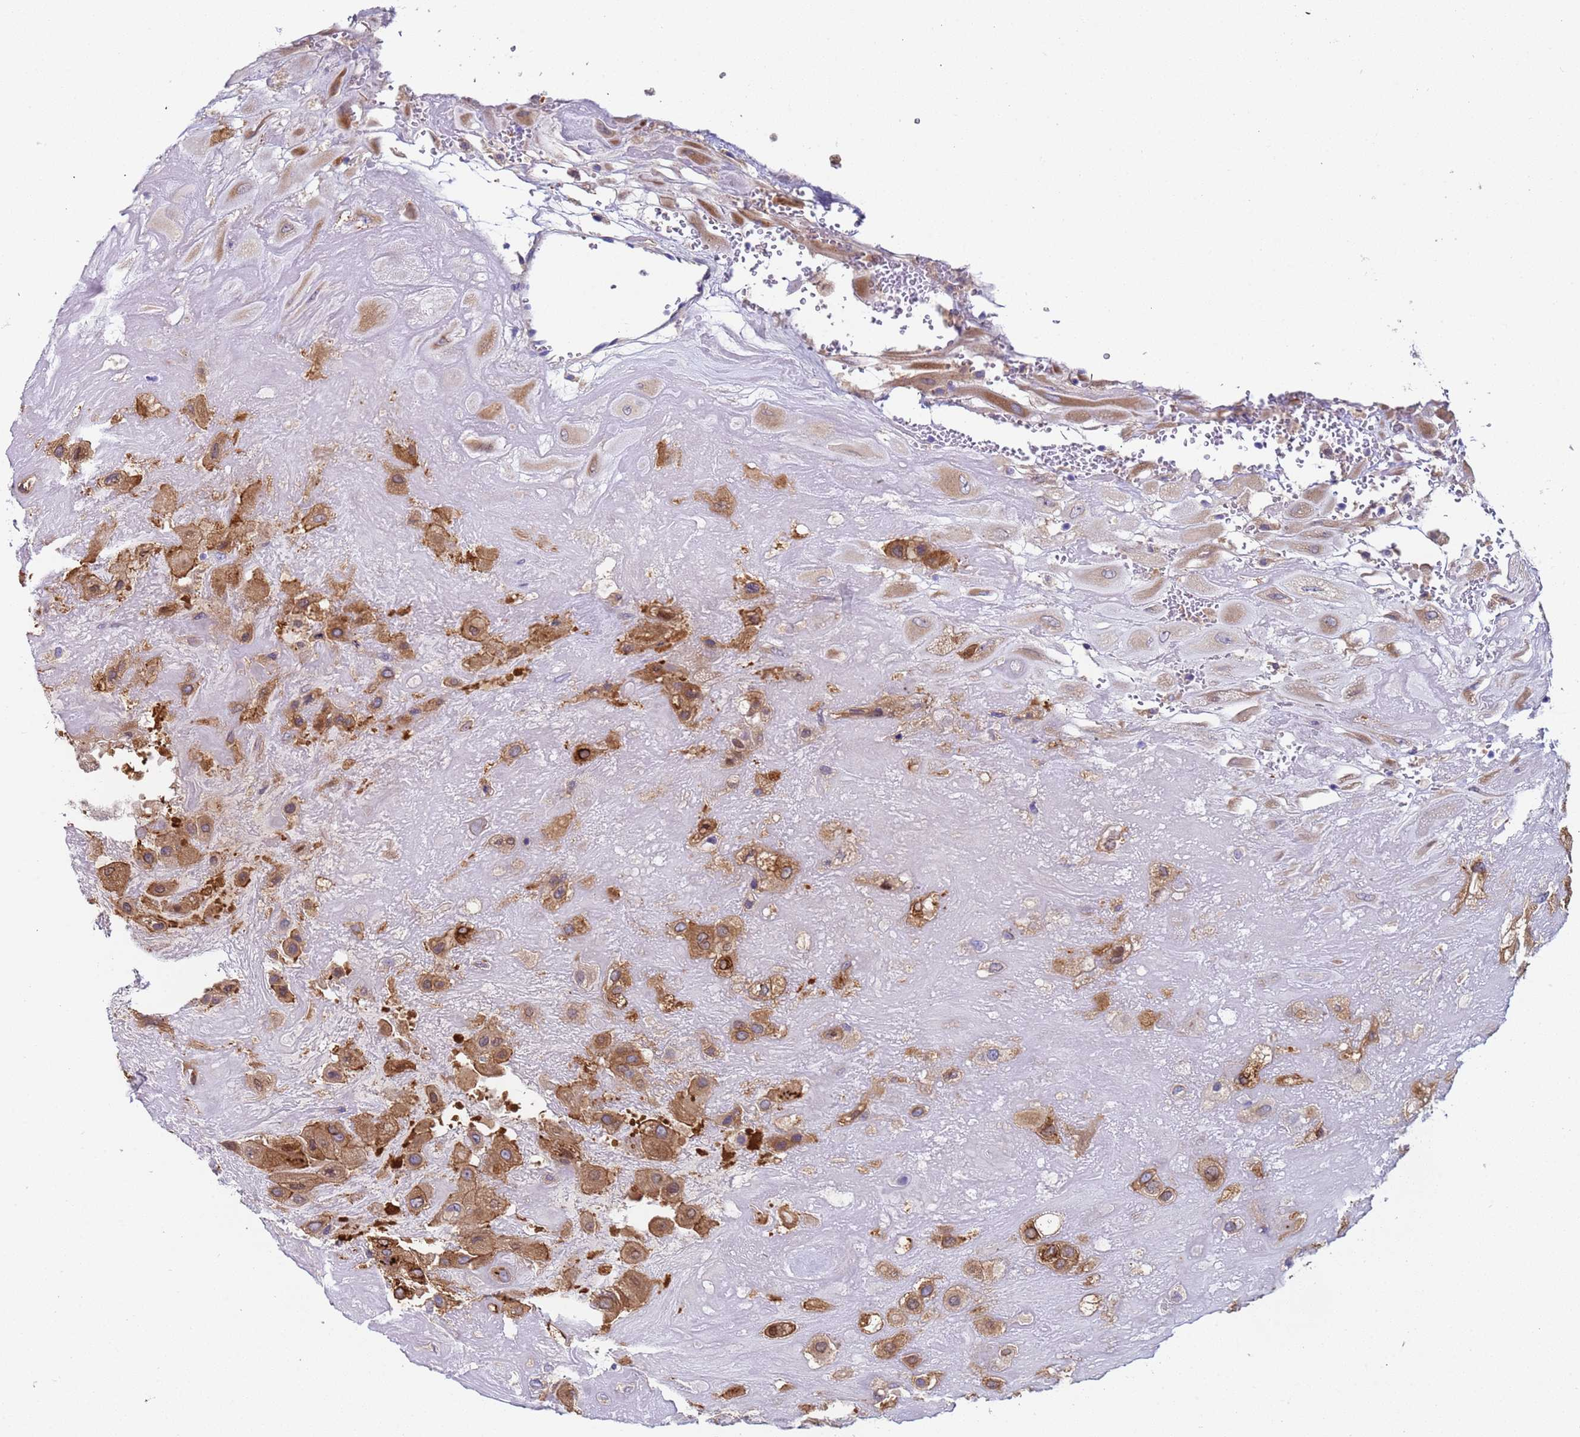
{"staining": {"intensity": "moderate", "quantity": ">75%", "location": "cytoplasmic/membranous"}, "tissue": "placenta", "cell_type": "Decidual cells", "image_type": "normal", "snomed": [{"axis": "morphology", "description": "Normal tissue, NOS"}, {"axis": "topography", "description": "Placenta"}], "caption": "IHC staining of benign placenta, which displays medium levels of moderate cytoplasmic/membranous expression in approximately >75% of decidual cells indicating moderate cytoplasmic/membranous protein staining. The staining was performed using DAB (3,3'-diaminobenzidine) (brown) for protein detection and nuclei were counterstained in hematoxylin (blue).", "gene": "PAQR7", "patient": {"sex": "female", "age": 32}}